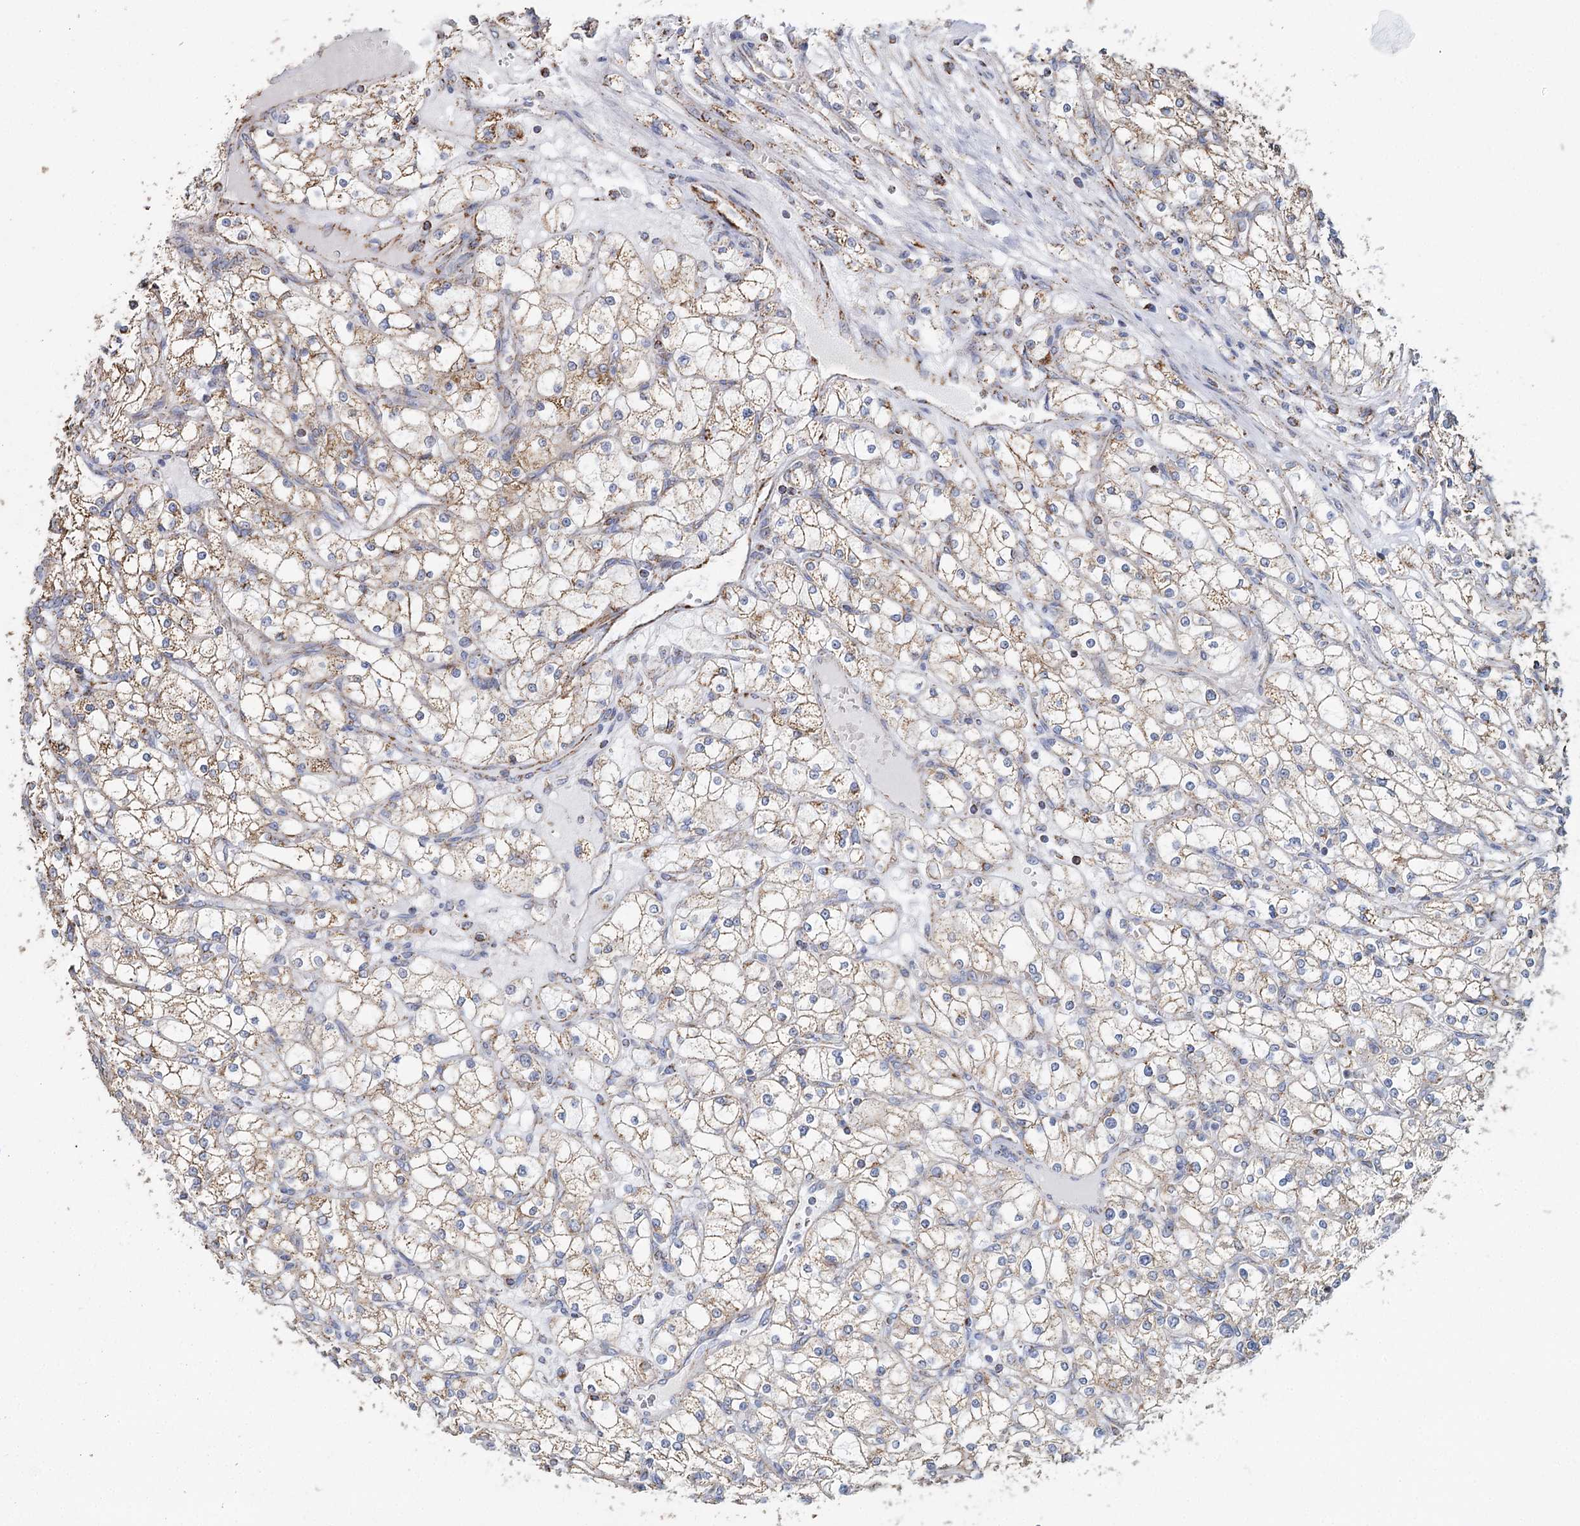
{"staining": {"intensity": "weak", "quantity": ">75%", "location": "cytoplasmic/membranous"}, "tissue": "renal cancer", "cell_type": "Tumor cells", "image_type": "cancer", "snomed": [{"axis": "morphology", "description": "Adenocarcinoma, NOS"}, {"axis": "topography", "description": "Kidney"}], "caption": "Protein expression analysis of human renal cancer reveals weak cytoplasmic/membranous expression in about >75% of tumor cells.", "gene": "MRPL44", "patient": {"sex": "male", "age": 80}}